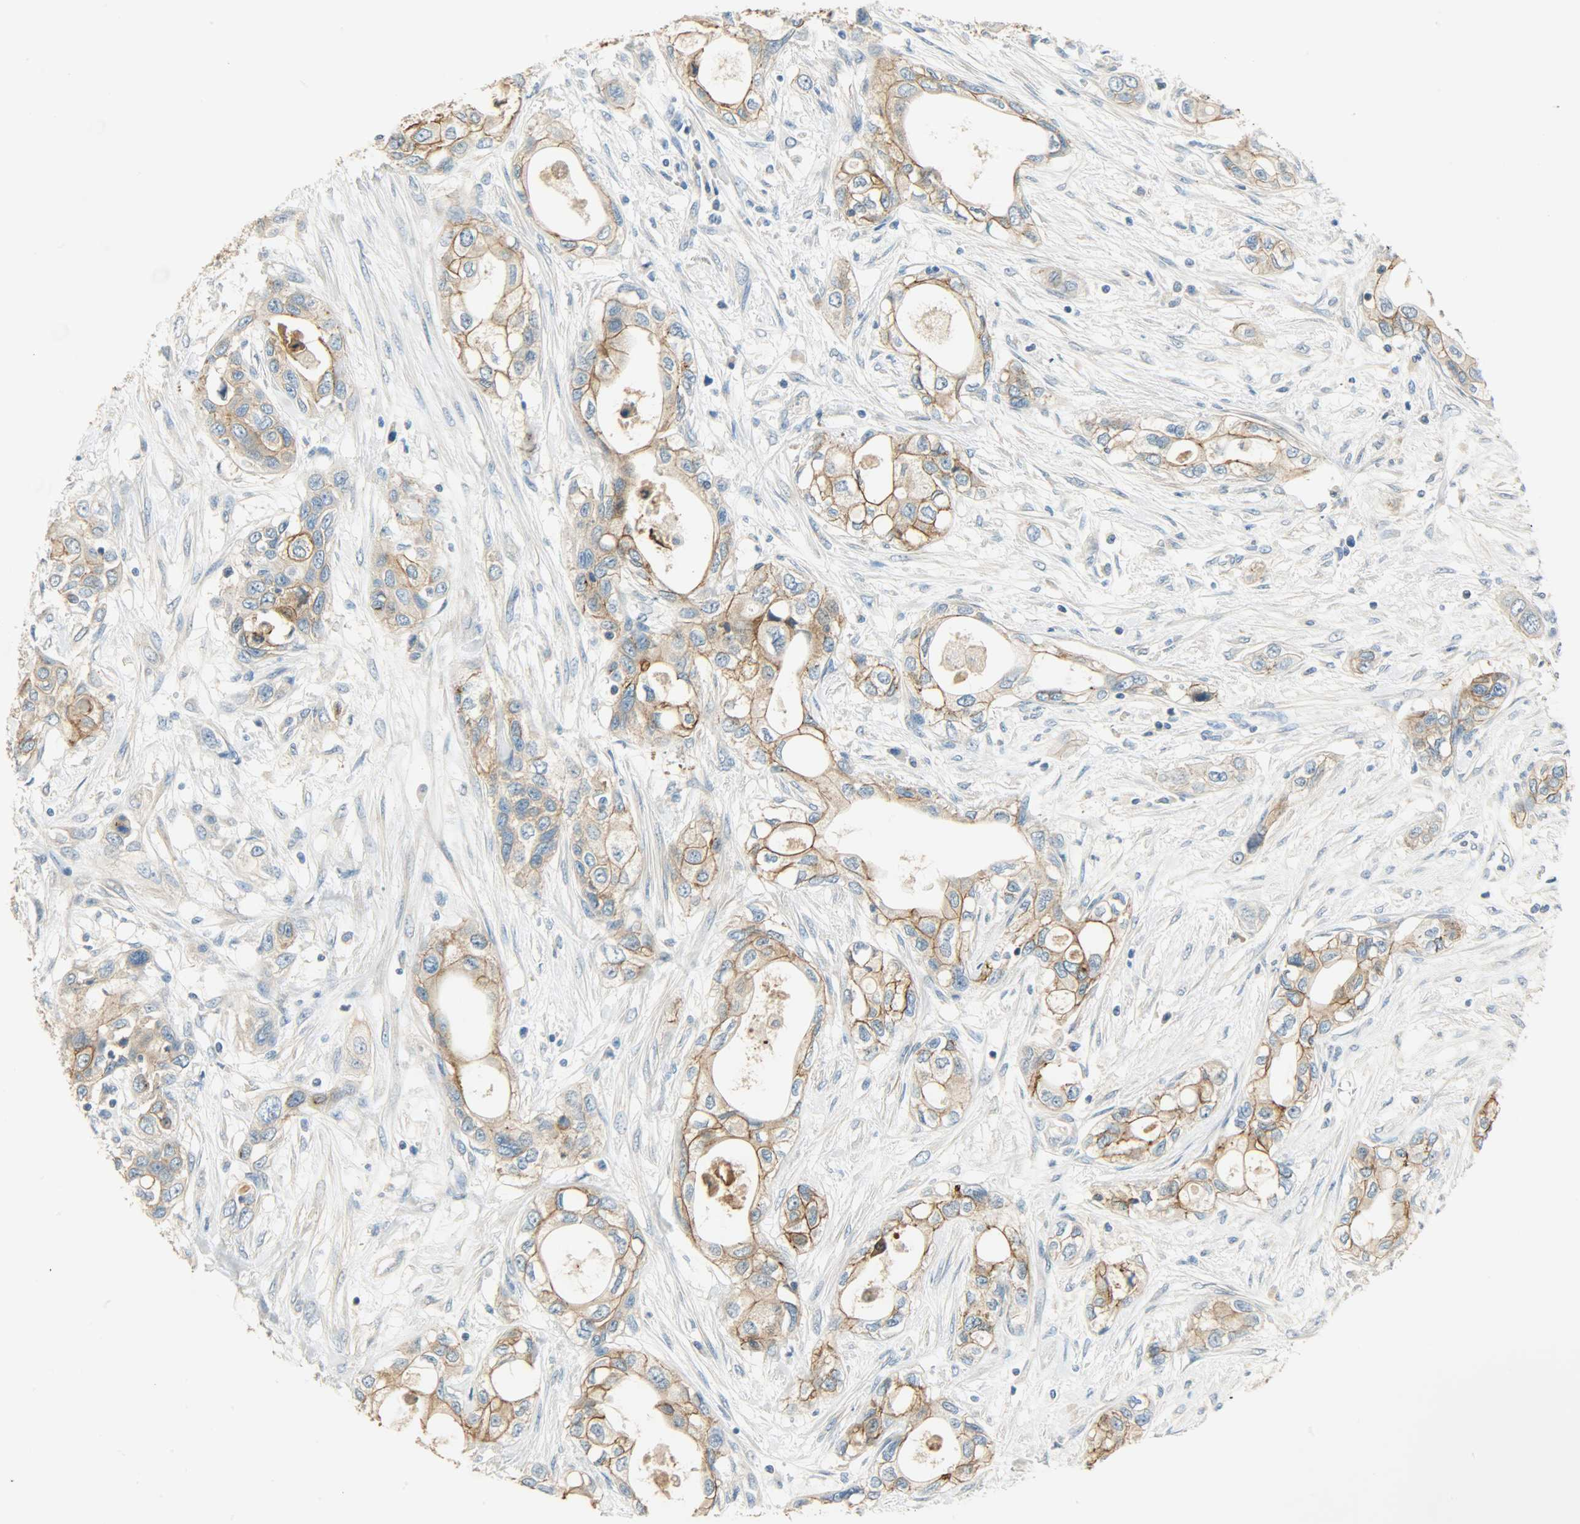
{"staining": {"intensity": "strong", "quantity": ">75%", "location": "cytoplasmic/membranous"}, "tissue": "pancreatic cancer", "cell_type": "Tumor cells", "image_type": "cancer", "snomed": [{"axis": "morphology", "description": "Adenocarcinoma, NOS"}, {"axis": "topography", "description": "Pancreas"}], "caption": "This is a histology image of immunohistochemistry staining of pancreatic cancer (adenocarcinoma), which shows strong staining in the cytoplasmic/membranous of tumor cells.", "gene": "DSG2", "patient": {"sex": "female", "age": 70}}